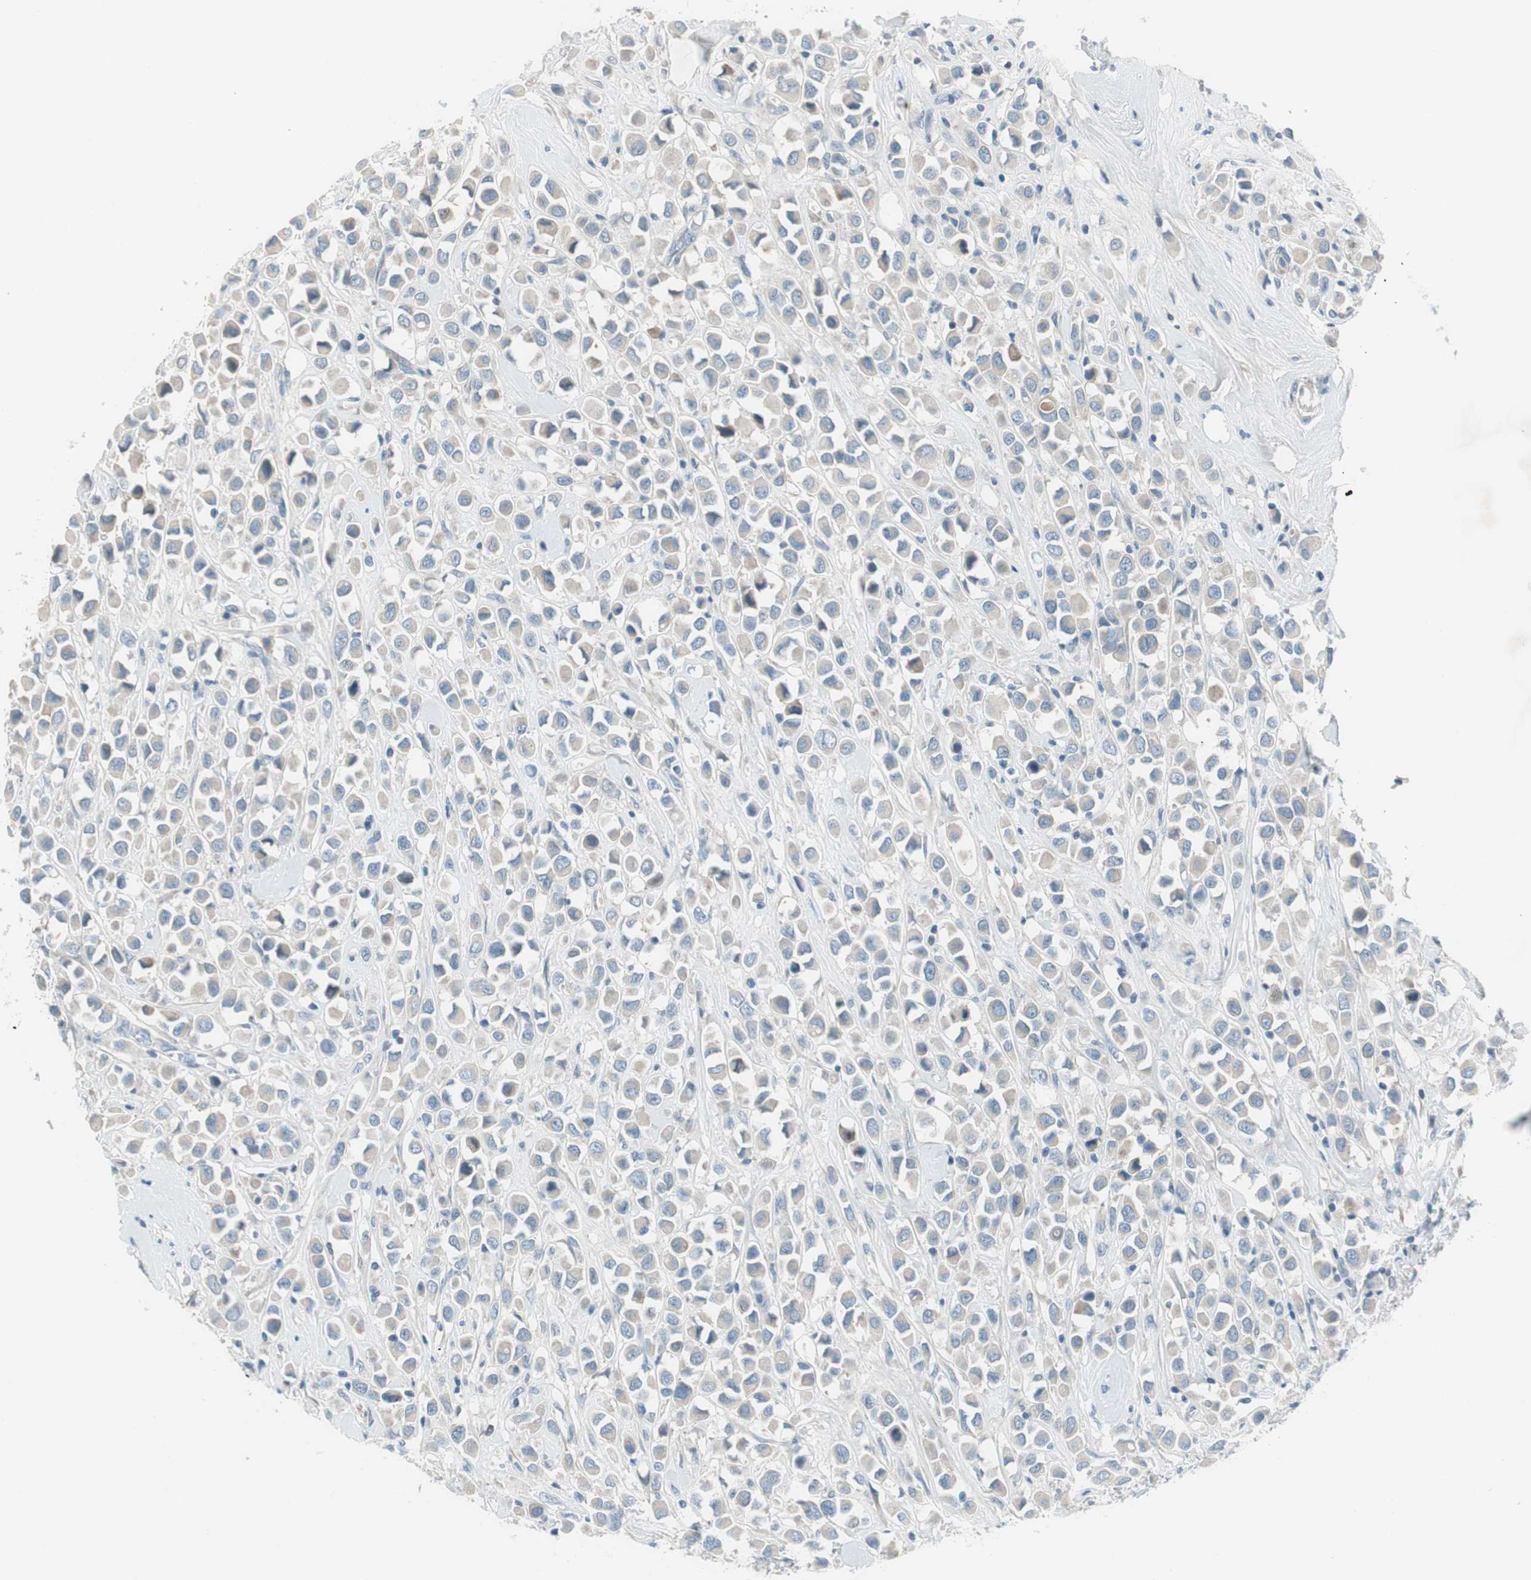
{"staining": {"intensity": "negative", "quantity": "none", "location": "none"}, "tissue": "breast cancer", "cell_type": "Tumor cells", "image_type": "cancer", "snomed": [{"axis": "morphology", "description": "Duct carcinoma"}, {"axis": "topography", "description": "Breast"}], "caption": "Tumor cells show no significant protein staining in intraductal carcinoma (breast).", "gene": "PRRG4", "patient": {"sex": "female", "age": 61}}